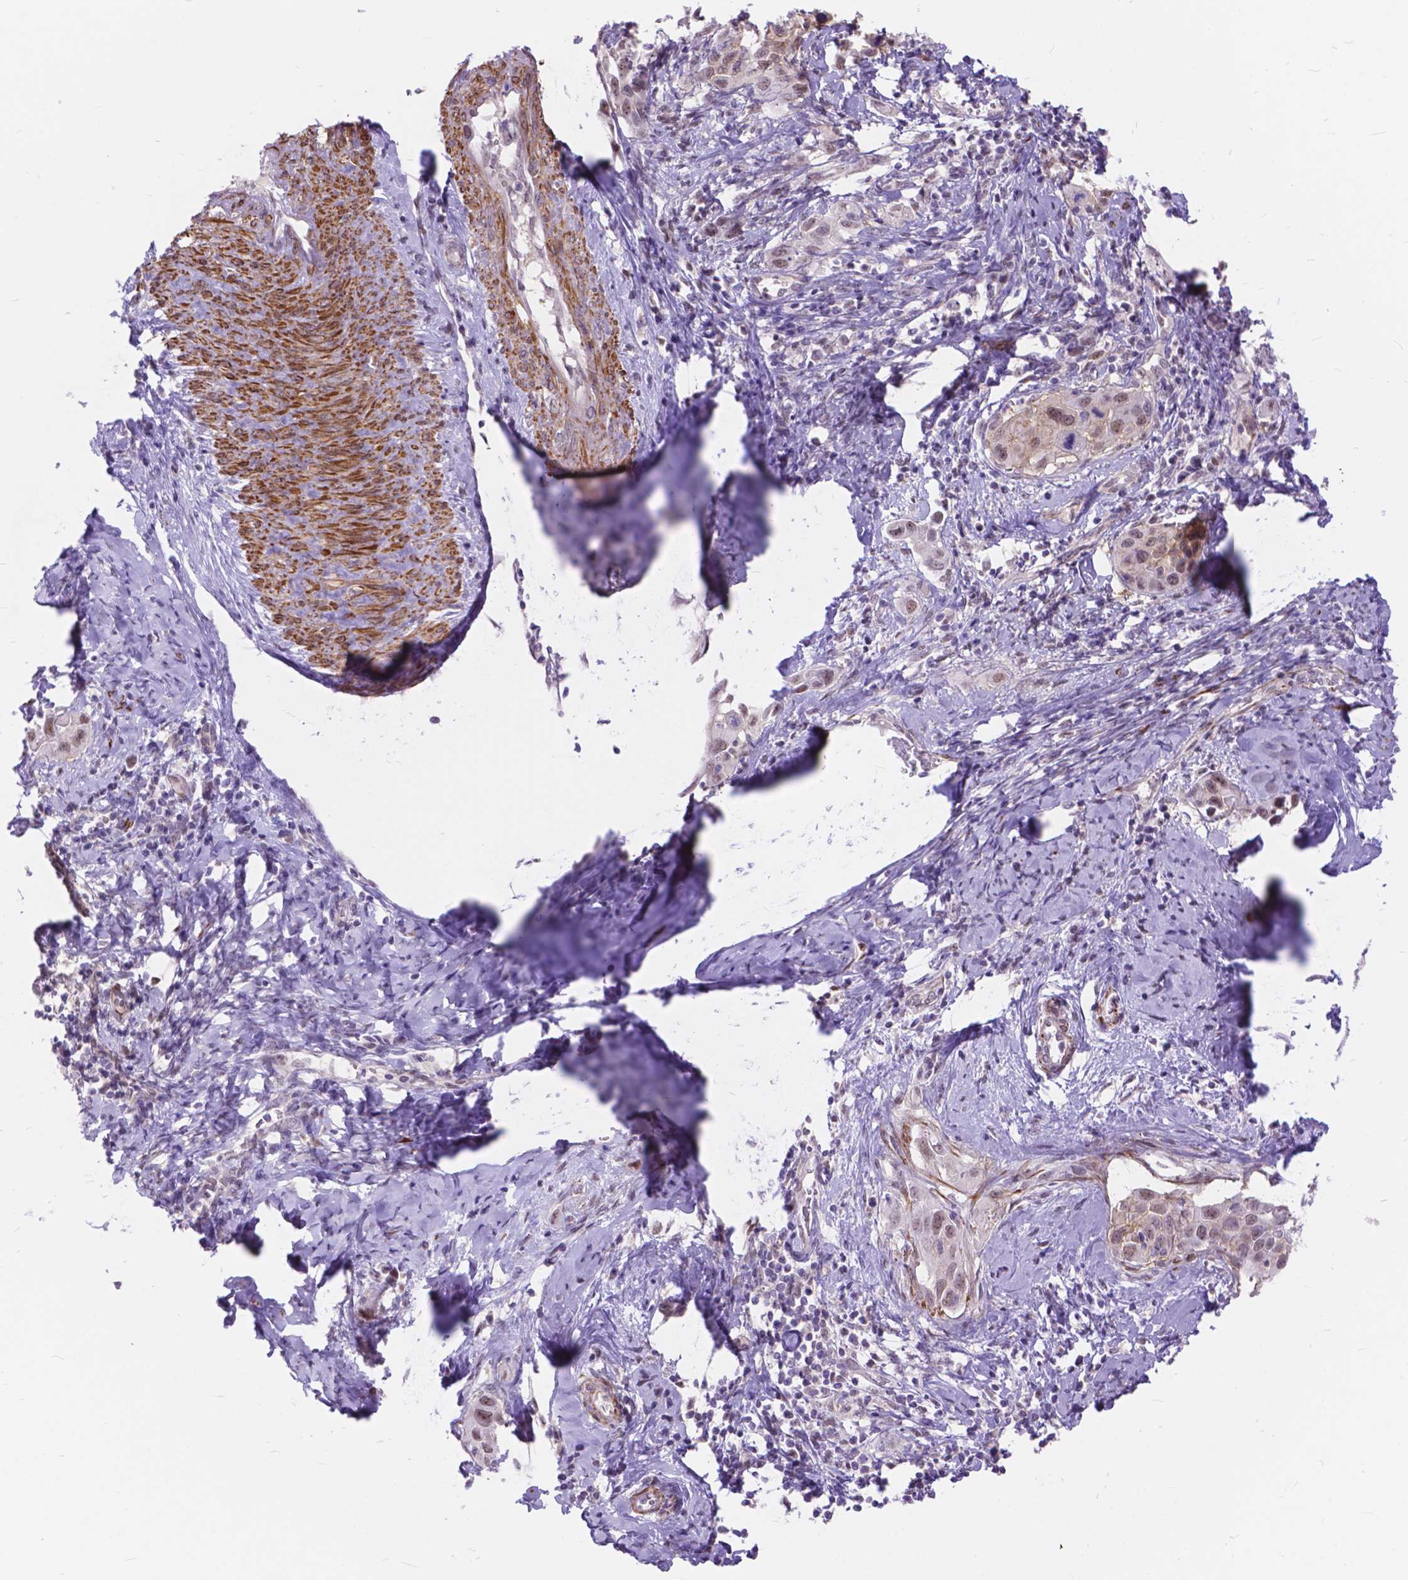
{"staining": {"intensity": "weak", "quantity": ">75%", "location": "cytoplasmic/membranous"}, "tissue": "cervical cancer", "cell_type": "Tumor cells", "image_type": "cancer", "snomed": [{"axis": "morphology", "description": "Squamous cell carcinoma, NOS"}, {"axis": "topography", "description": "Cervix"}], "caption": "A brown stain shows weak cytoplasmic/membranous positivity of a protein in cervical cancer tumor cells.", "gene": "MAN2C1", "patient": {"sex": "female", "age": 51}}